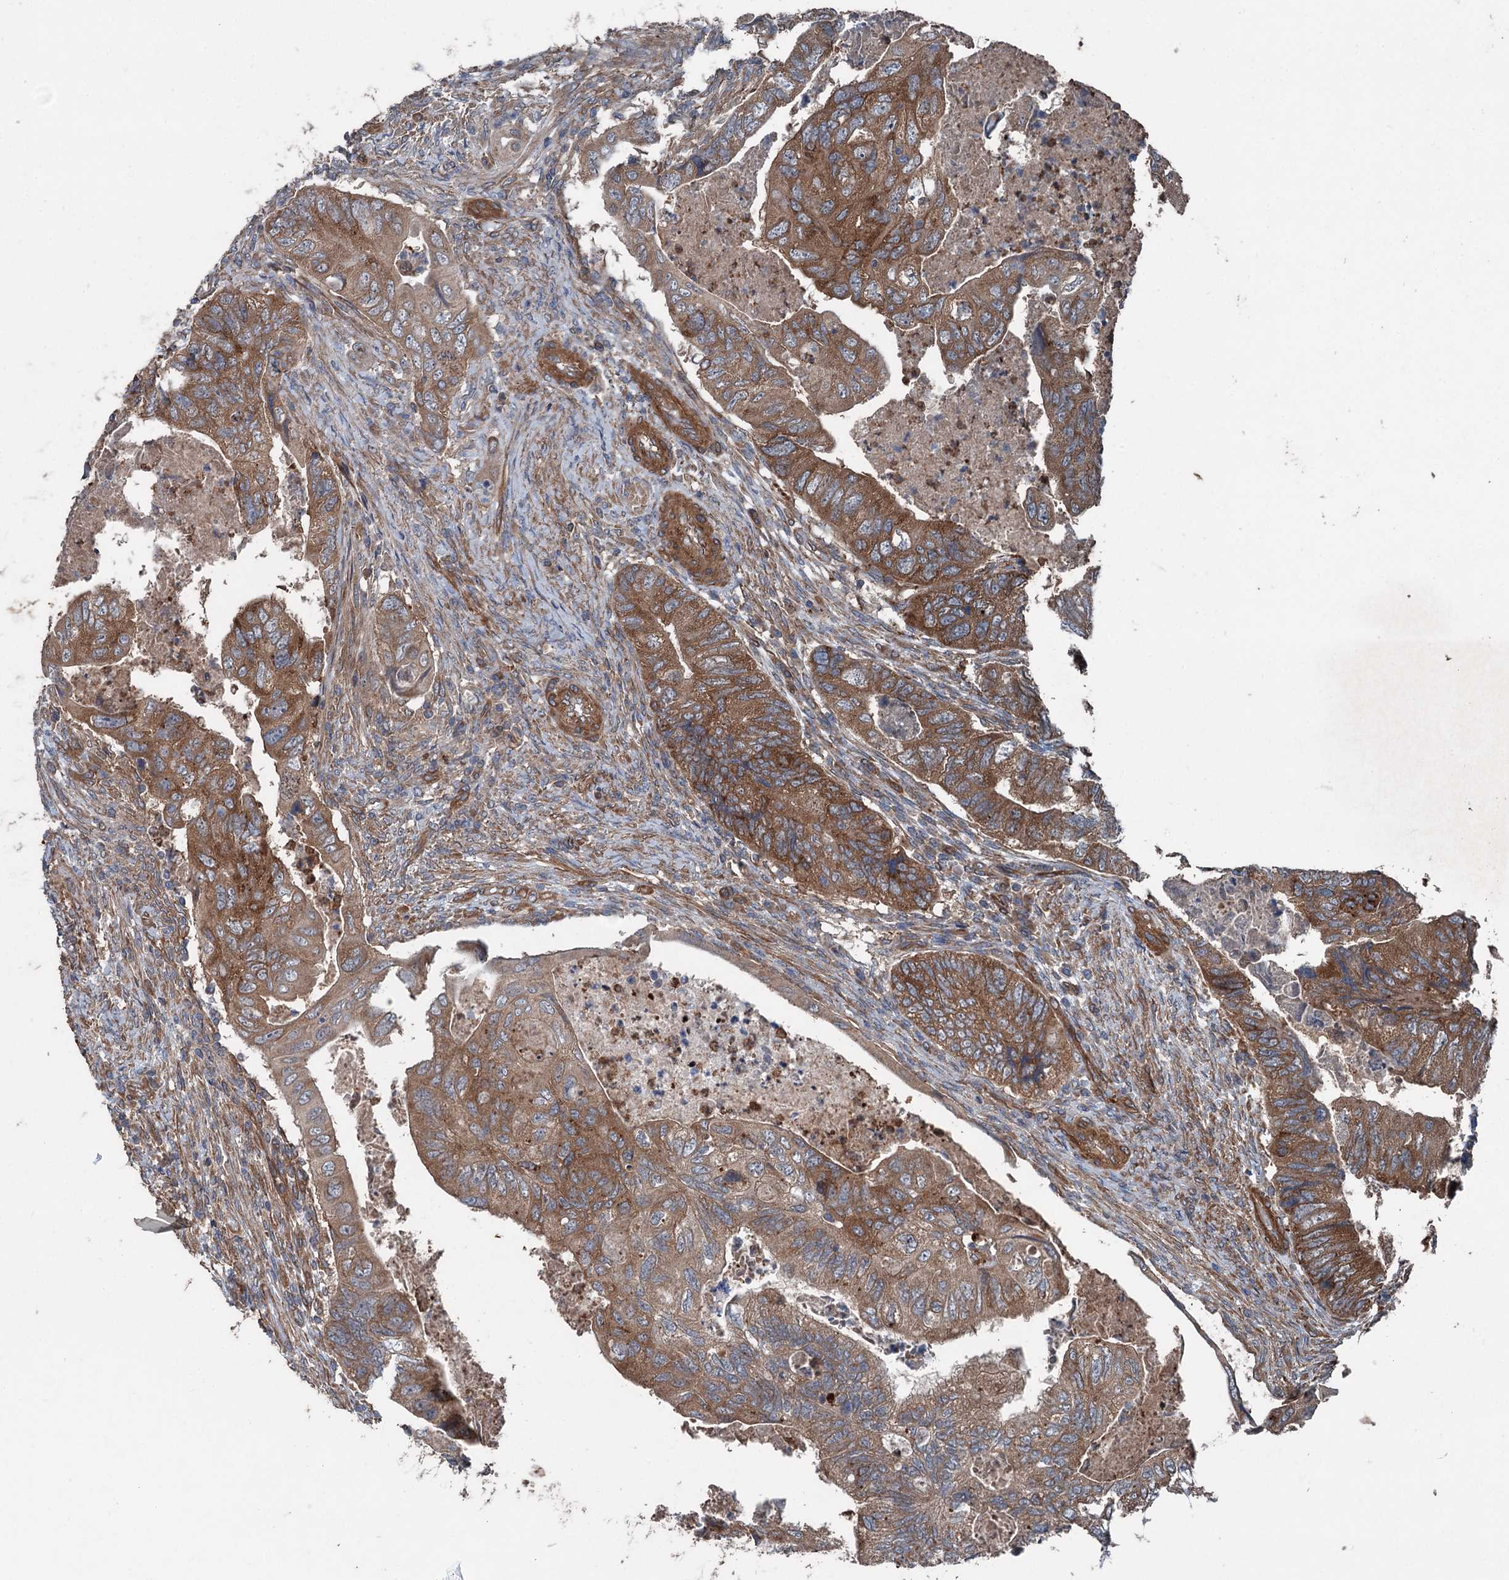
{"staining": {"intensity": "moderate", "quantity": ">75%", "location": "cytoplasmic/membranous"}, "tissue": "colorectal cancer", "cell_type": "Tumor cells", "image_type": "cancer", "snomed": [{"axis": "morphology", "description": "Adenocarcinoma, NOS"}, {"axis": "topography", "description": "Rectum"}], "caption": "Colorectal adenocarcinoma stained with a protein marker shows moderate staining in tumor cells.", "gene": "RNF214", "patient": {"sex": "male", "age": 63}}